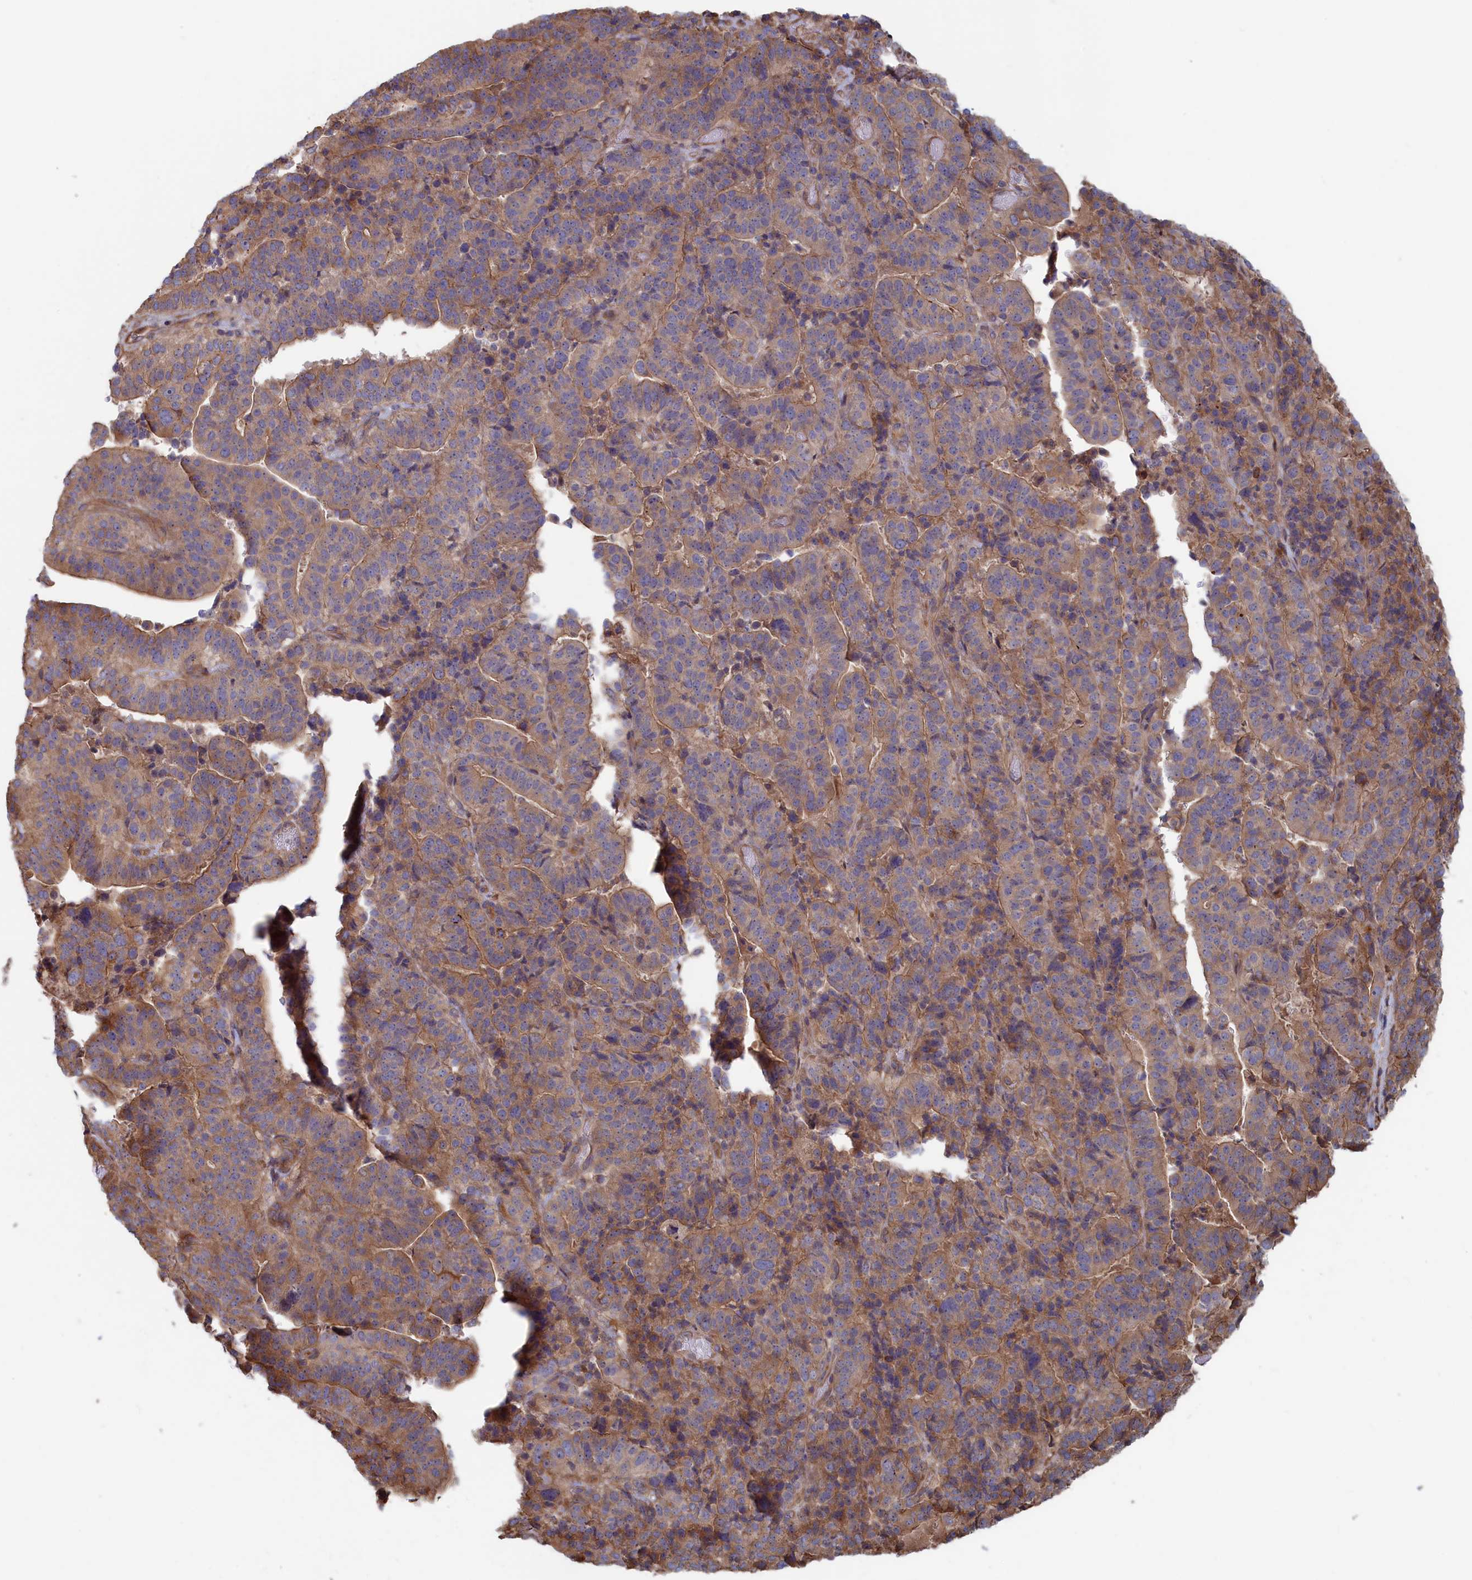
{"staining": {"intensity": "moderate", "quantity": "25%-75%", "location": "cytoplasmic/membranous"}, "tissue": "stomach cancer", "cell_type": "Tumor cells", "image_type": "cancer", "snomed": [{"axis": "morphology", "description": "Adenocarcinoma, NOS"}, {"axis": "topography", "description": "Stomach"}], "caption": "Immunohistochemical staining of human stomach cancer (adenocarcinoma) demonstrates medium levels of moderate cytoplasmic/membranous protein staining in about 25%-75% of tumor cells. (Stains: DAB in brown, nuclei in blue, Microscopy: brightfield microscopy at high magnification).", "gene": "RILPL1", "patient": {"sex": "male", "age": 48}}